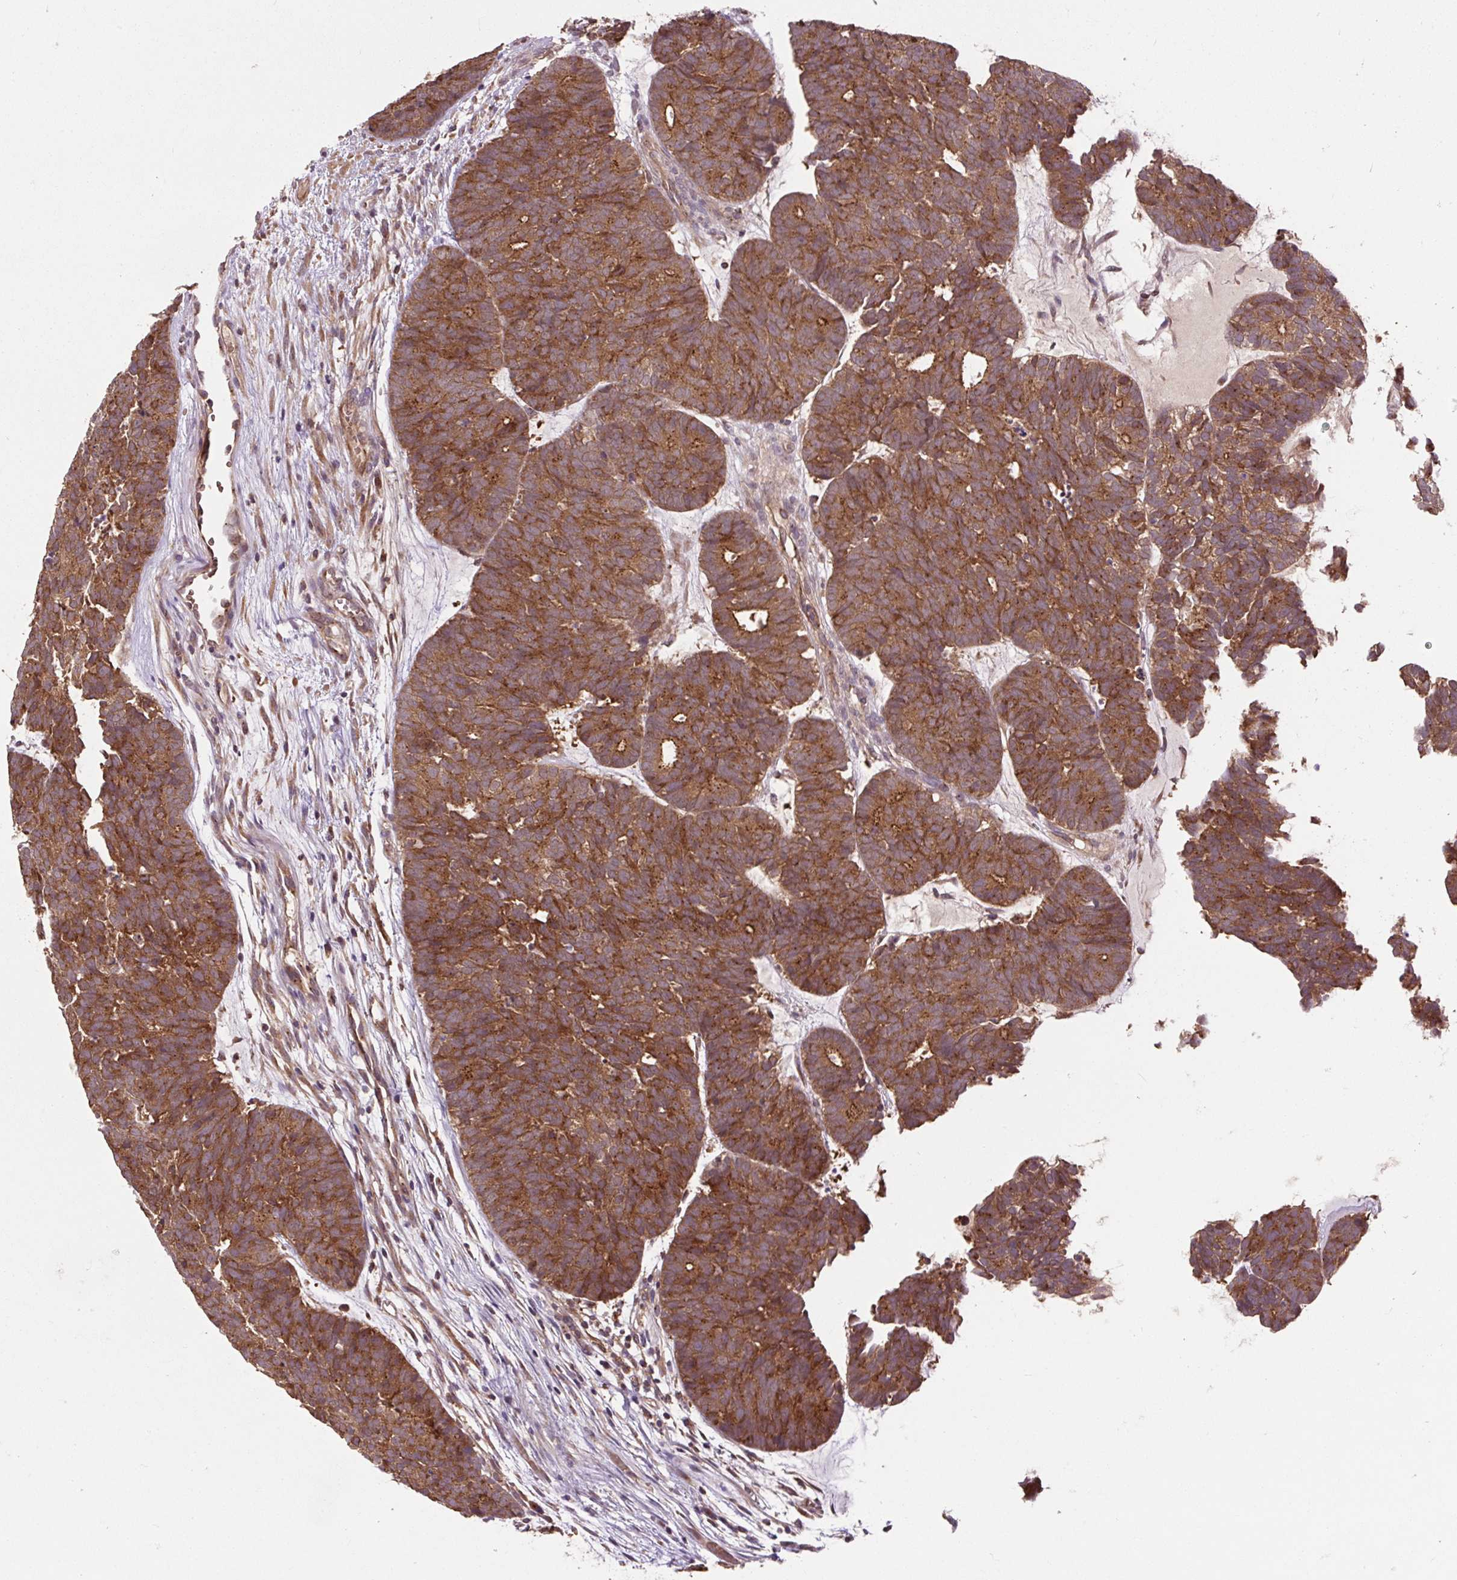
{"staining": {"intensity": "strong", "quantity": ">75%", "location": "cytoplasmic/membranous"}, "tissue": "head and neck cancer", "cell_type": "Tumor cells", "image_type": "cancer", "snomed": [{"axis": "morphology", "description": "Adenocarcinoma, NOS"}, {"axis": "topography", "description": "Head-Neck"}], "caption": "IHC micrograph of neoplastic tissue: head and neck adenocarcinoma stained using immunohistochemistry displays high levels of strong protein expression localized specifically in the cytoplasmic/membranous of tumor cells, appearing as a cytoplasmic/membranous brown color.", "gene": "MMS19", "patient": {"sex": "female", "age": 81}}